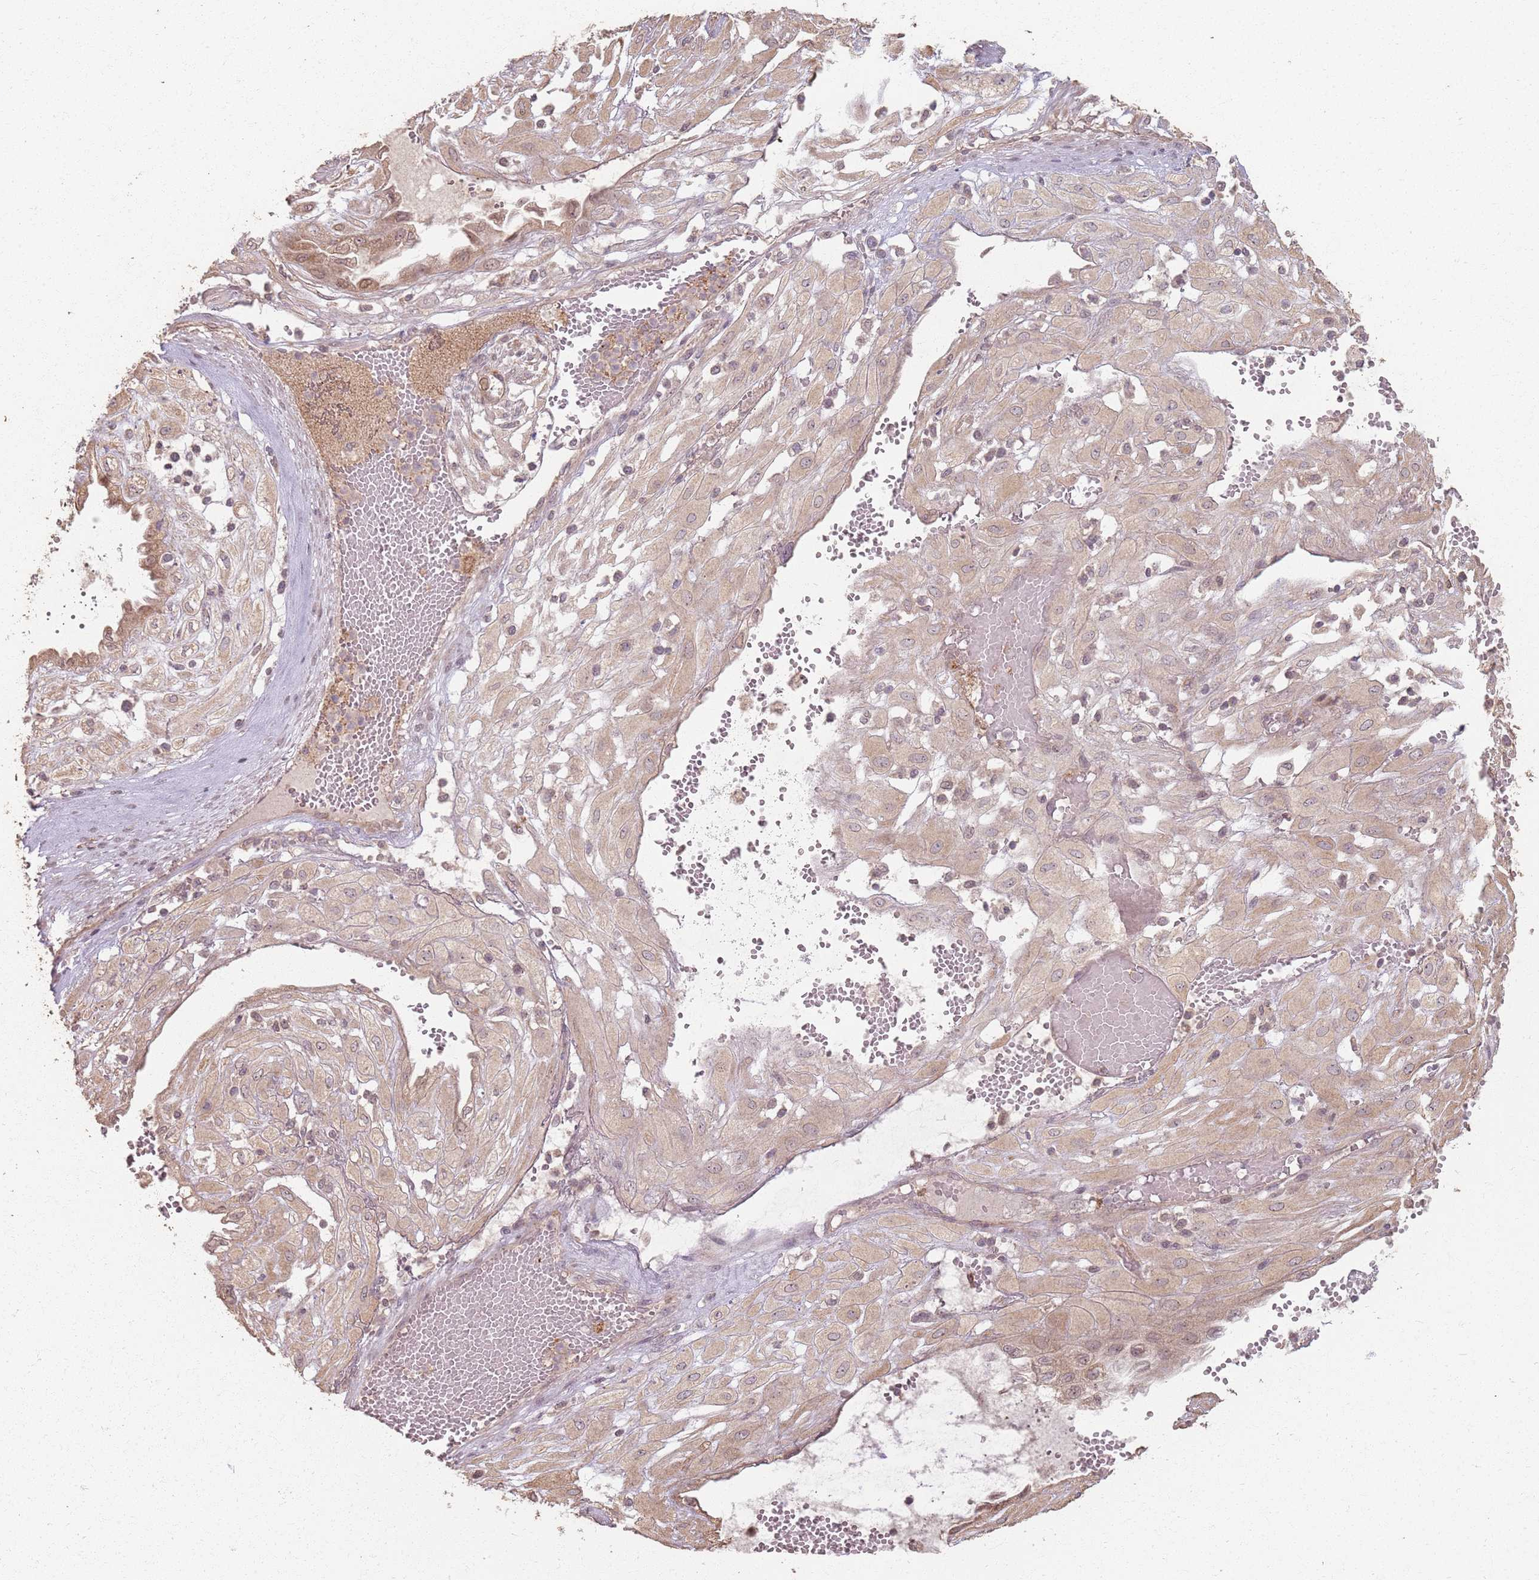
{"staining": {"intensity": "weak", "quantity": ">75%", "location": "cytoplasmic/membranous"}, "tissue": "cervical cancer", "cell_type": "Tumor cells", "image_type": "cancer", "snomed": [{"axis": "morphology", "description": "Squamous cell carcinoma, NOS"}, {"axis": "topography", "description": "Cervix"}], "caption": "Weak cytoplasmic/membranous expression for a protein is appreciated in approximately >75% of tumor cells of cervical cancer (squamous cell carcinoma) using IHC.", "gene": "CCDC168", "patient": {"sex": "female", "age": 36}}